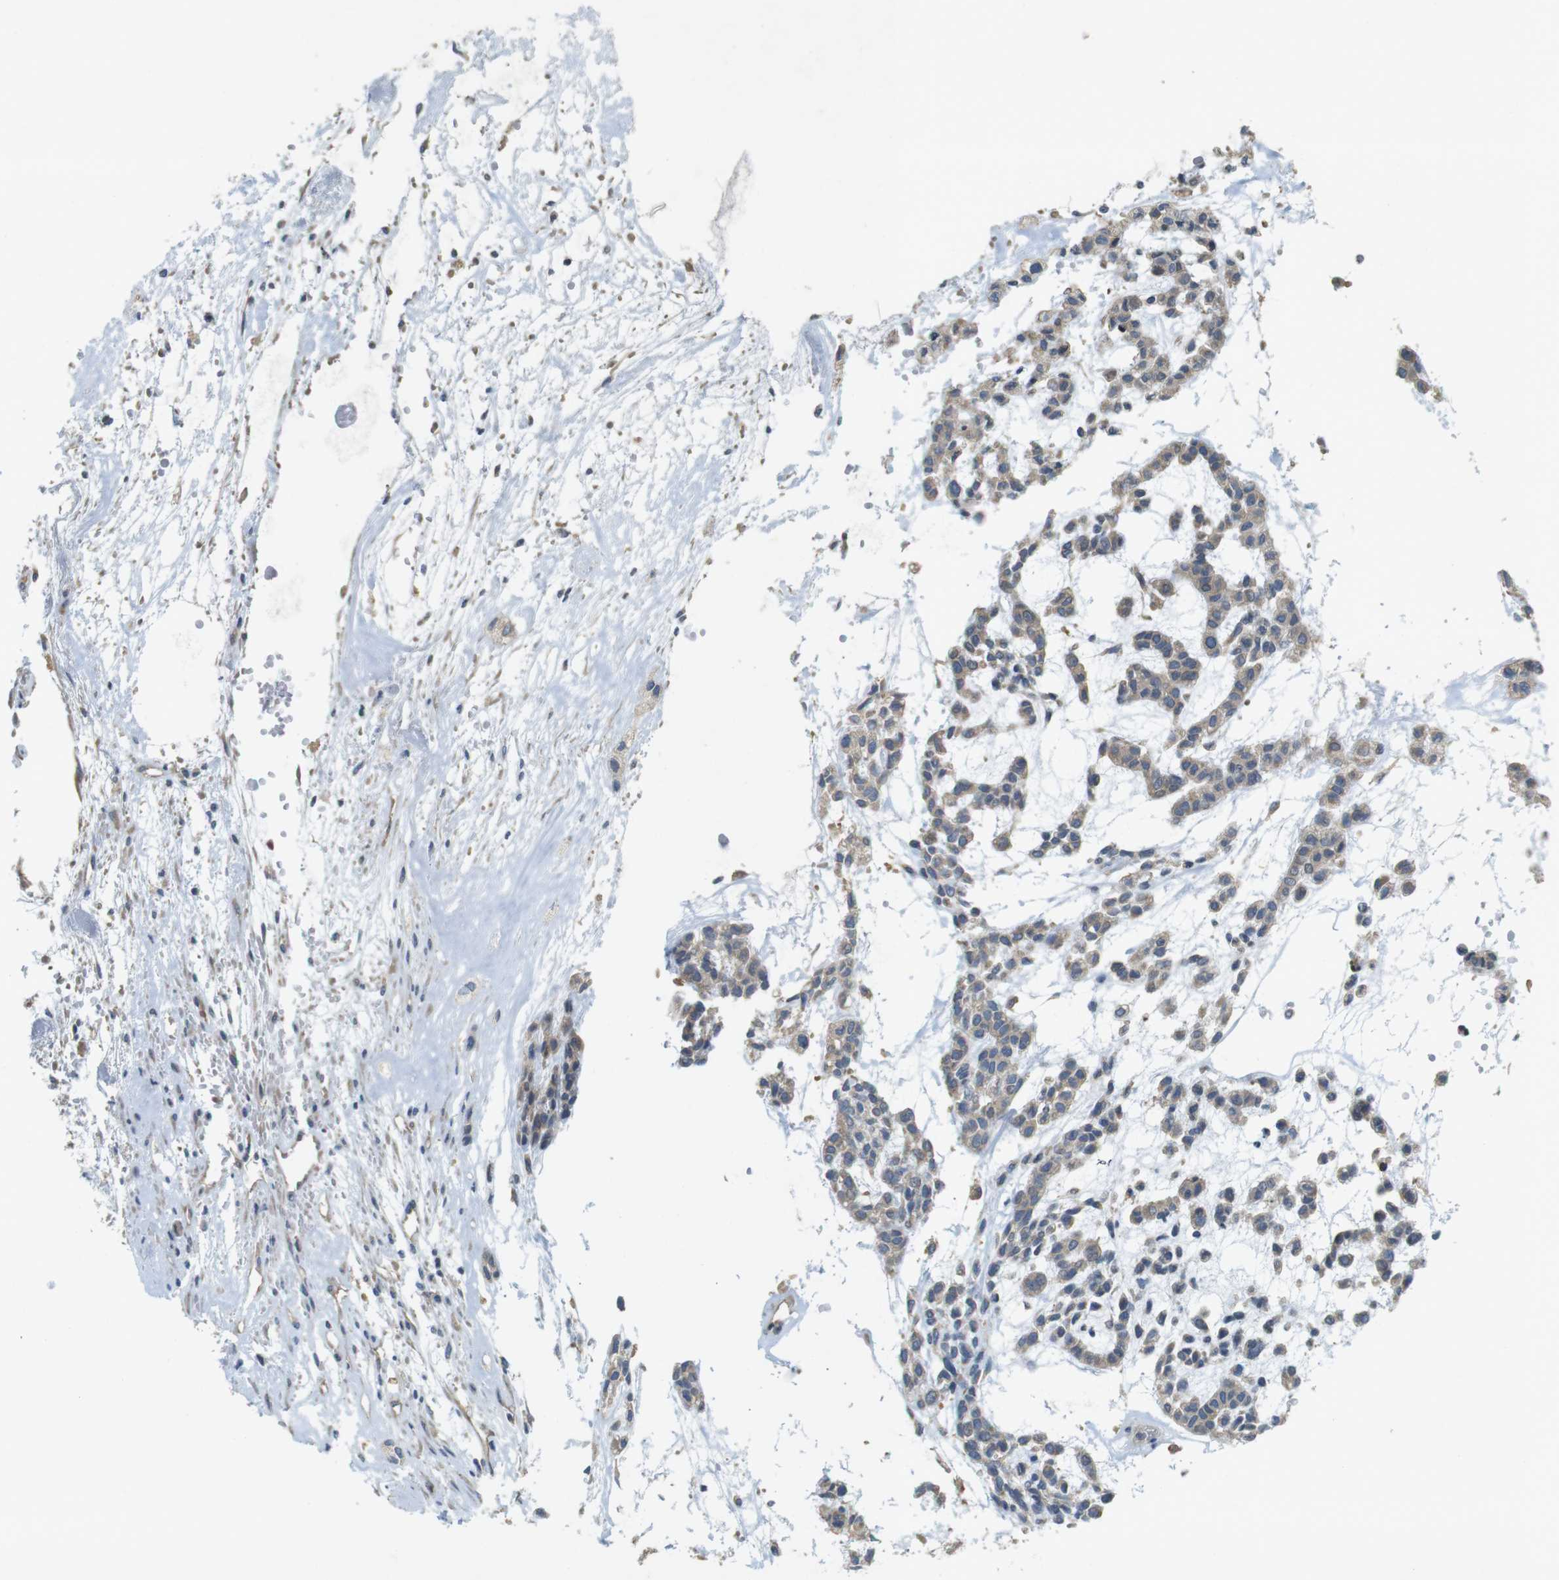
{"staining": {"intensity": "weak", "quantity": ">75%", "location": "cytoplasmic/membranous"}, "tissue": "head and neck cancer", "cell_type": "Tumor cells", "image_type": "cancer", "snomed": [{"axis": "morphology", "description": "Adenocarcinoma, NOS"}, {"axis": "morphology", "description": "Adenoma, NOS"}, {"axis": "topography", "description": "Head-Neck"}], "caption": "Immunohistochemical staining of head and neck cancer (adenocarcinoma) shows low levels of weak cytoplasmic/membranous expression in approximately >75% of tumor cells.", "gene": "CLTC", "patient": {"sex": "female", "age": 55}}